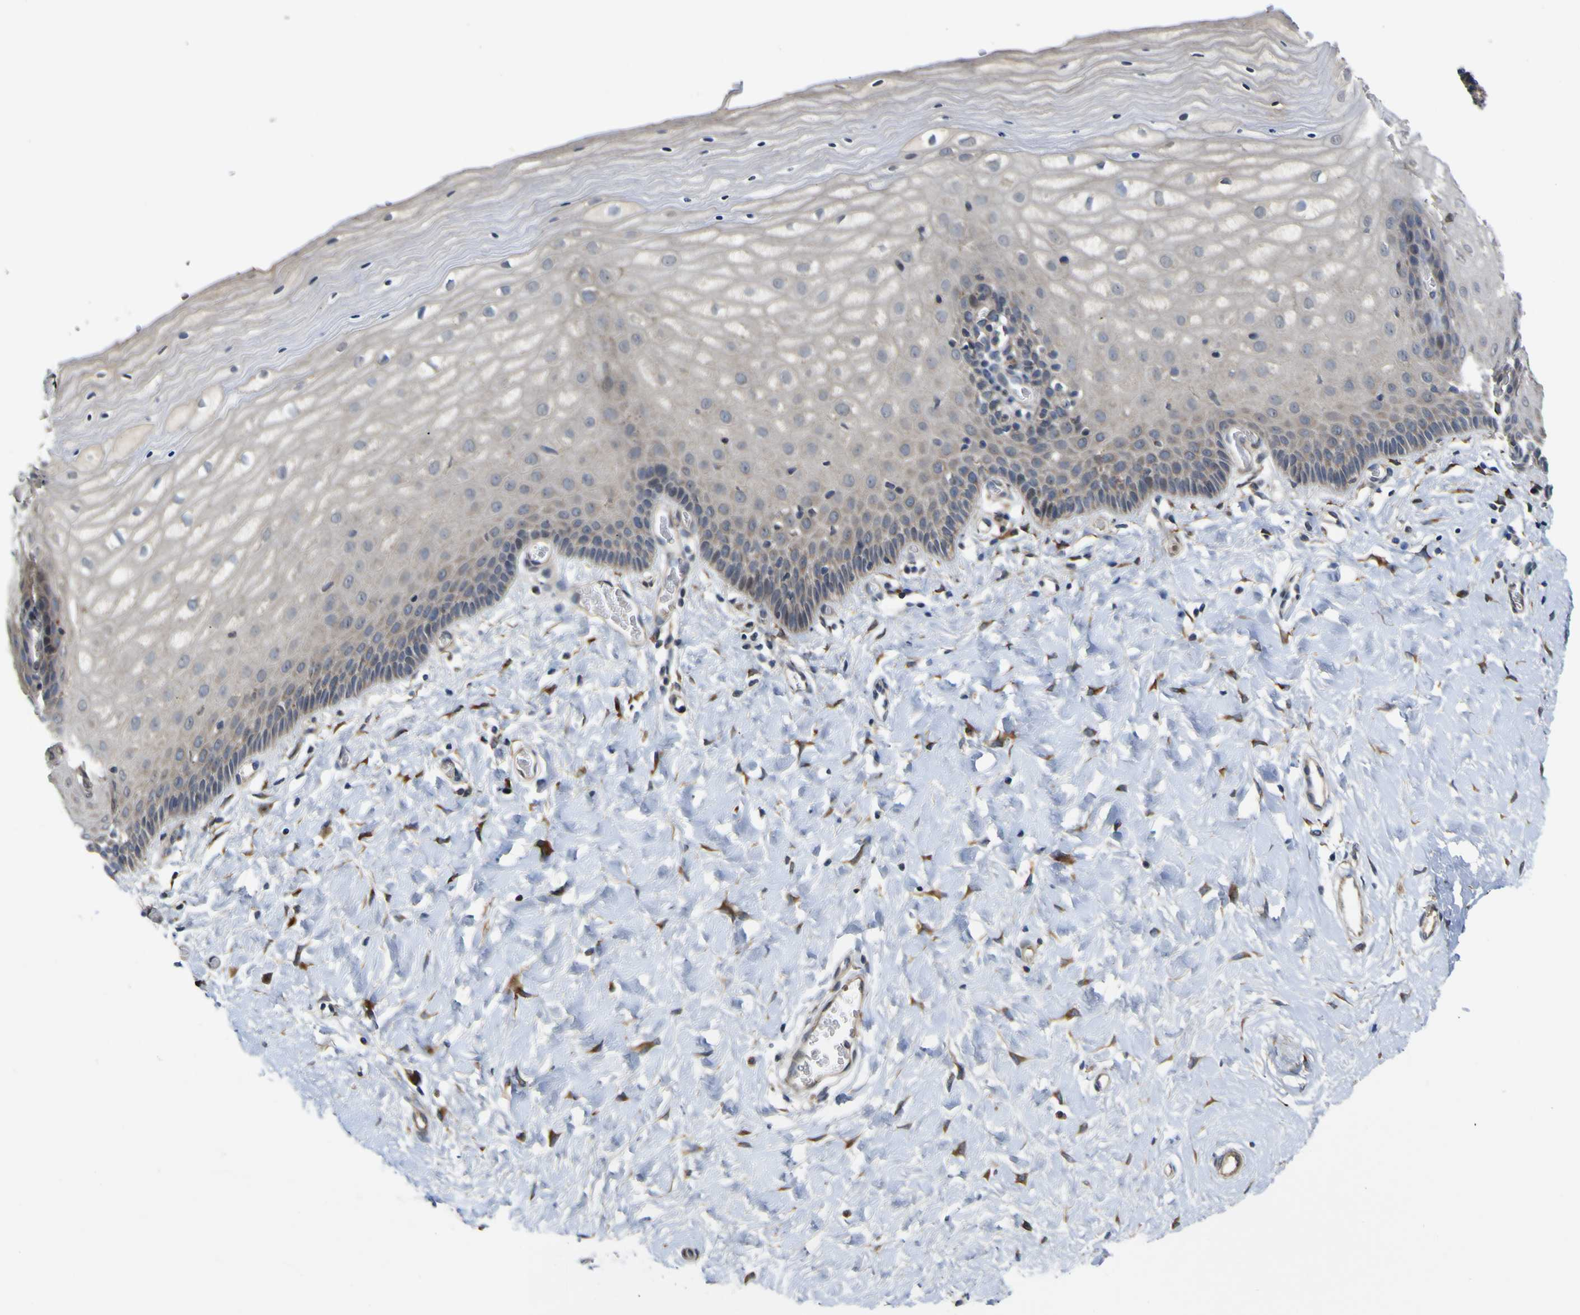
{"staining": {"intensity": "moderate", "quantity": ">75%", "location": "cytoplasmic/membranous"}, "tissue": "cervix", "cell_type": "Glandular cells", "image_type": "normal", "snomed": [{"axis": "morphology", "description": "Normal tissue, NOS"}, {"axis": "topography", "description": "Cervix"}], "caption": "DAB immunohistochemical staining of normal human cervix reveals moderate cytoplasmic/membranous protein staining in approximately >75% of glandular cells. Nuclei are stained in blue.", "gene": "IRAK2", "patient": {"sex": "female", "age": 55}}